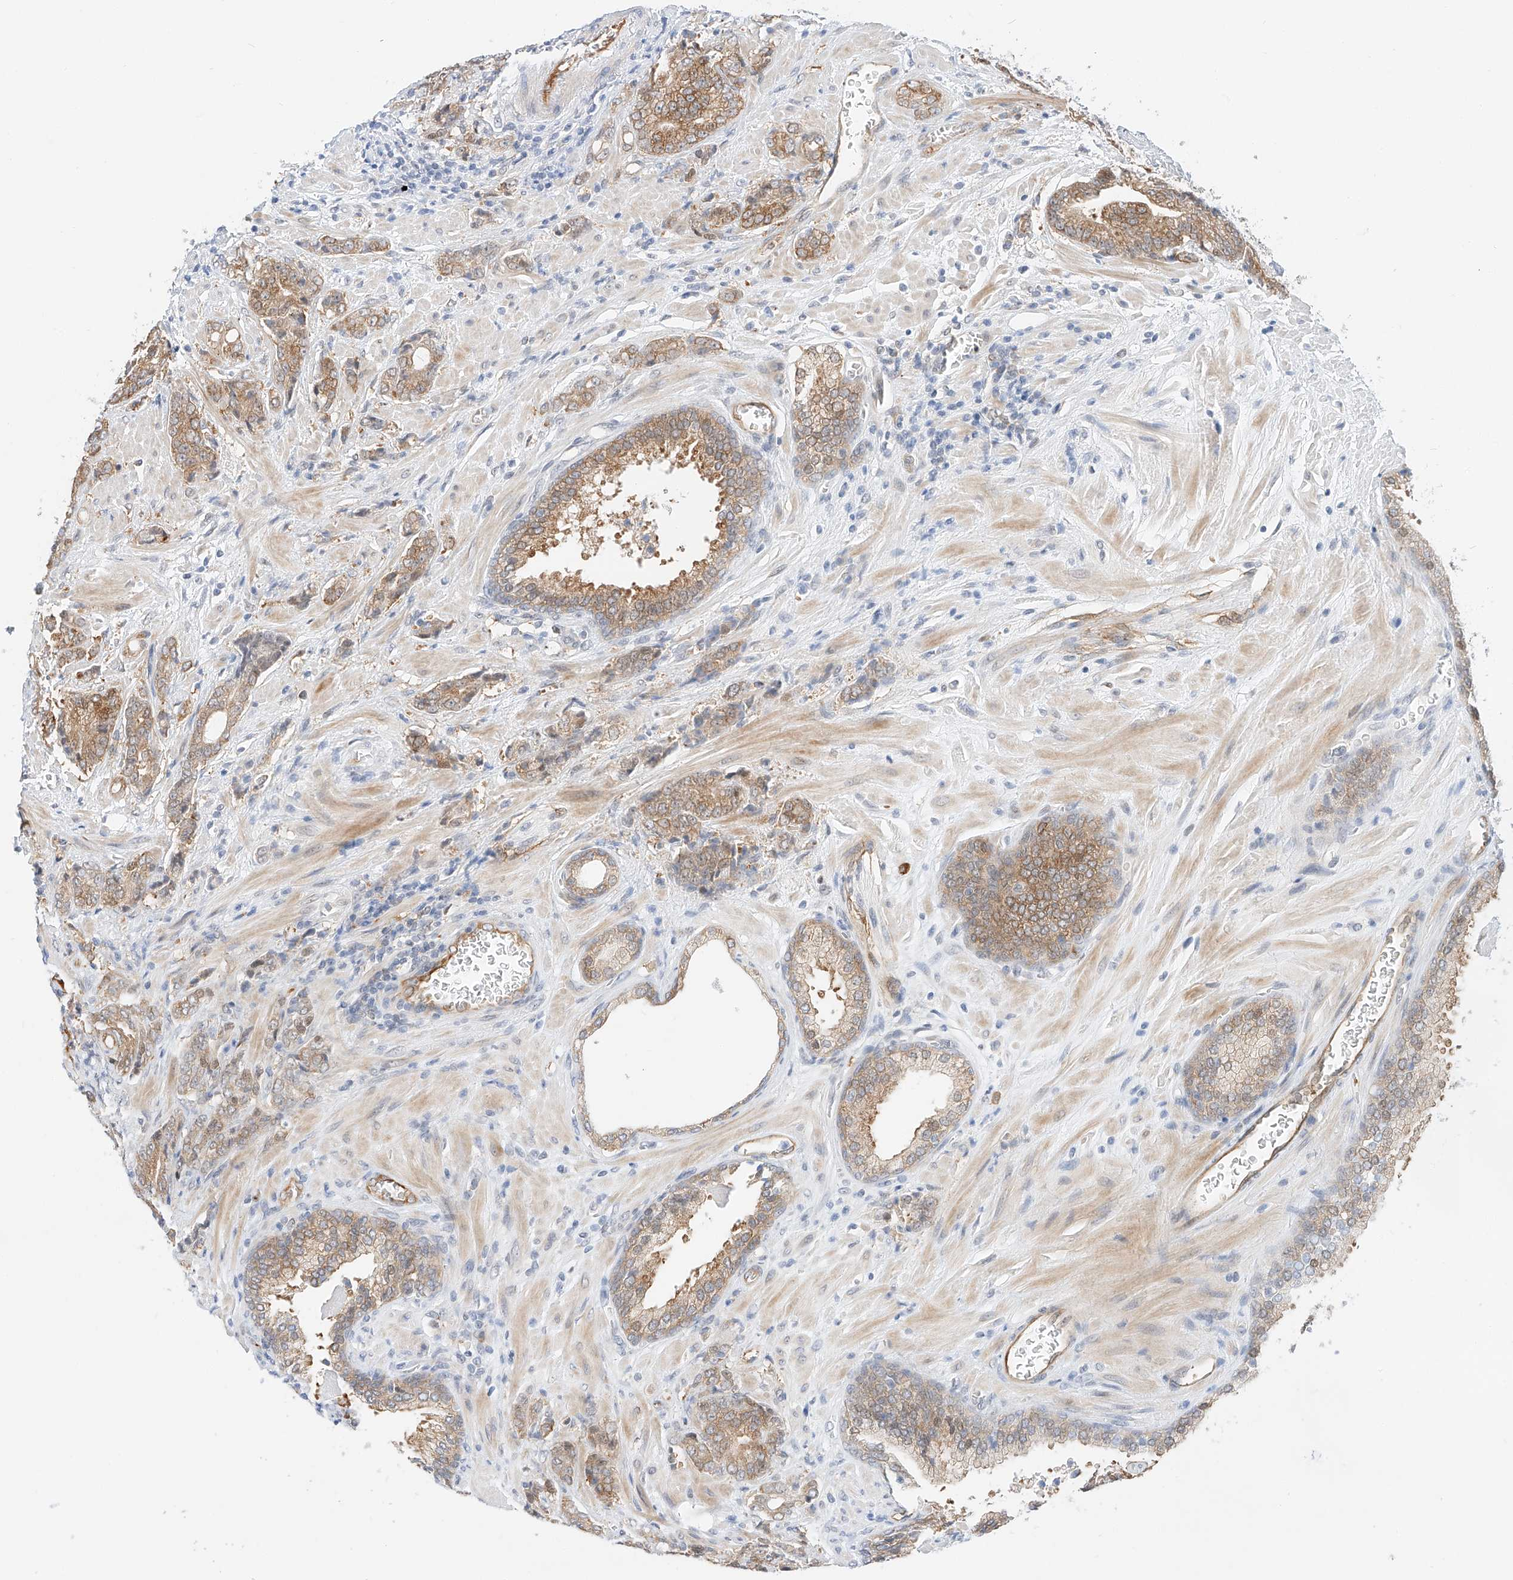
{"staining": {"intensity": "moderate", "quantity": ">75%", "location": "cytoplasmic/membranous"}, "tissue": "prostate cancer", "cell_type": "Tumor cells", "image_type": "cancer", "snomed": [{"axis": "morphology", "description": "Adenocarcinoma, High grade"}, {"axis": "topography", "description": "Prostate"}], "caption": "The image displays immunohistochemical staining of adenocarcinoma (high-grade) (prostate). There is moderate cytoplasmic/membranous staining is present in approximately >75% of tumor cells. The protein of interest is stained brown, and the nuclei are stained in blue (DAB (3,3'-diaminobenzidine) IHC with brightfield microscopy, high magnification).", "gene": "CARMIL1", "patient": {"sex": "male", "age": 57}}